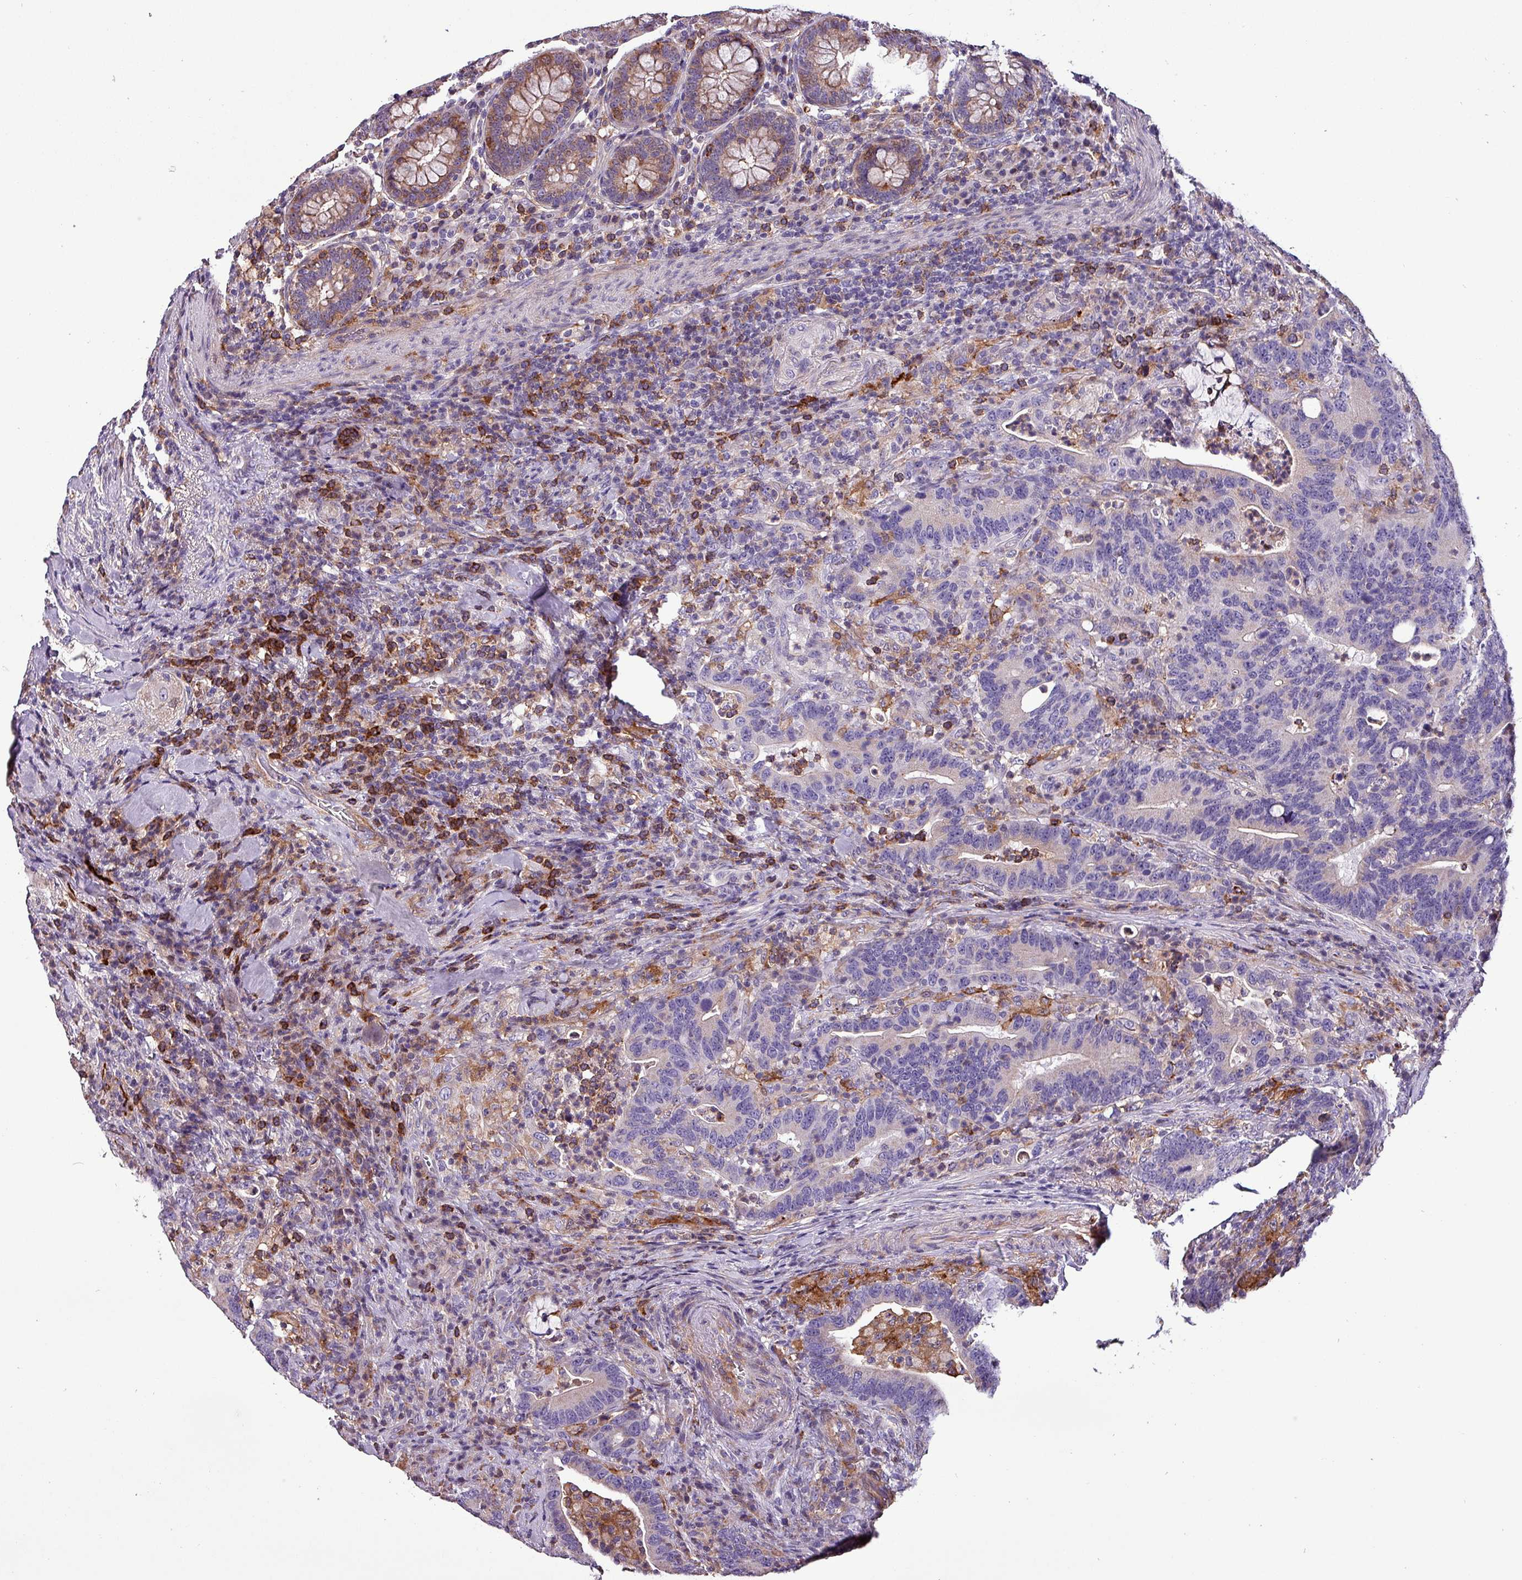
{"staining": {"intensity": "negative", "quantity": "none", "location": "none"}, "tissue": "colorectal cancer", "cell_type": "Tumor cells", "image_type": "cancer", "snomed": [{"axis": "morphology", "description": "Adenocarcinoma, NOS"}, {"axis": "topography", "description": "Colon"}], "caption": "Immunohistochemistry (IHC) micrograph of neoplastic tissue: human colorectal cancer (adenocarcinoma) stained with DAB shows no significant protein expression in tumor cells.", "gene": "SCIN", "patient": {"sex": "female", "age": 66}}